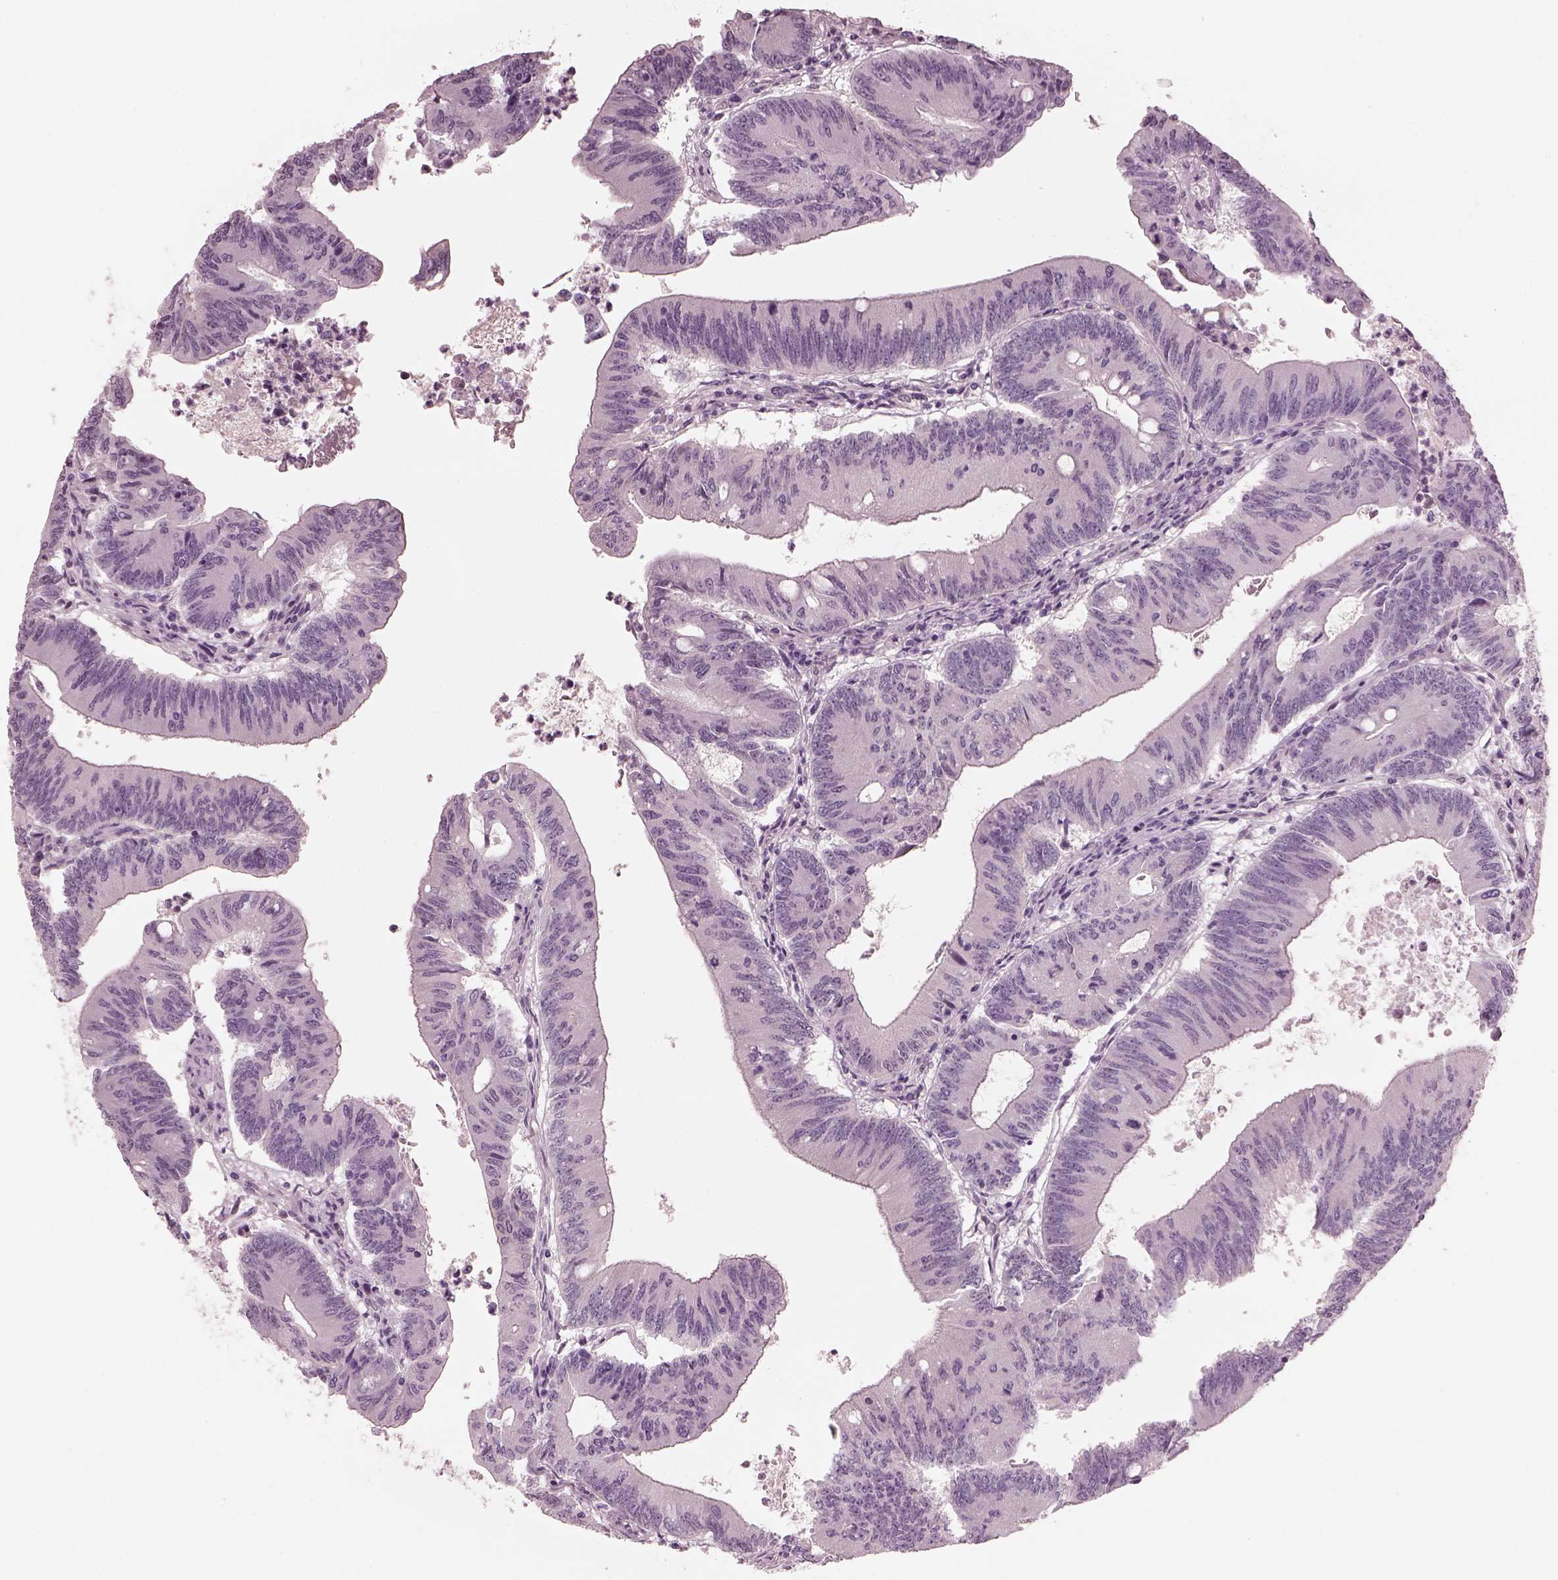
{"staining": {"intensity": "negative", "quantity": "none", "location": "none"}, "tissue": "colorectal cancer", "cell_type": "Tumor cells", "image_type": "cancer", "snomed": [{"axis": "morphology", "description": "Adenocarcinoma, NOS"}, {"axis": "topography", "description": "Colon"}], "caption": "A histopathology image of colorectal cancer stained for a protein displays no brown staining in tumor cells. (Stains: DAB immunohistochemistry (IHC) with hematoxylin counter stain, Microscopy: brightfield microscopy at high magnification).", "gene": "EIF4E1B", "patient": {"sex": "female", "age": 70}}